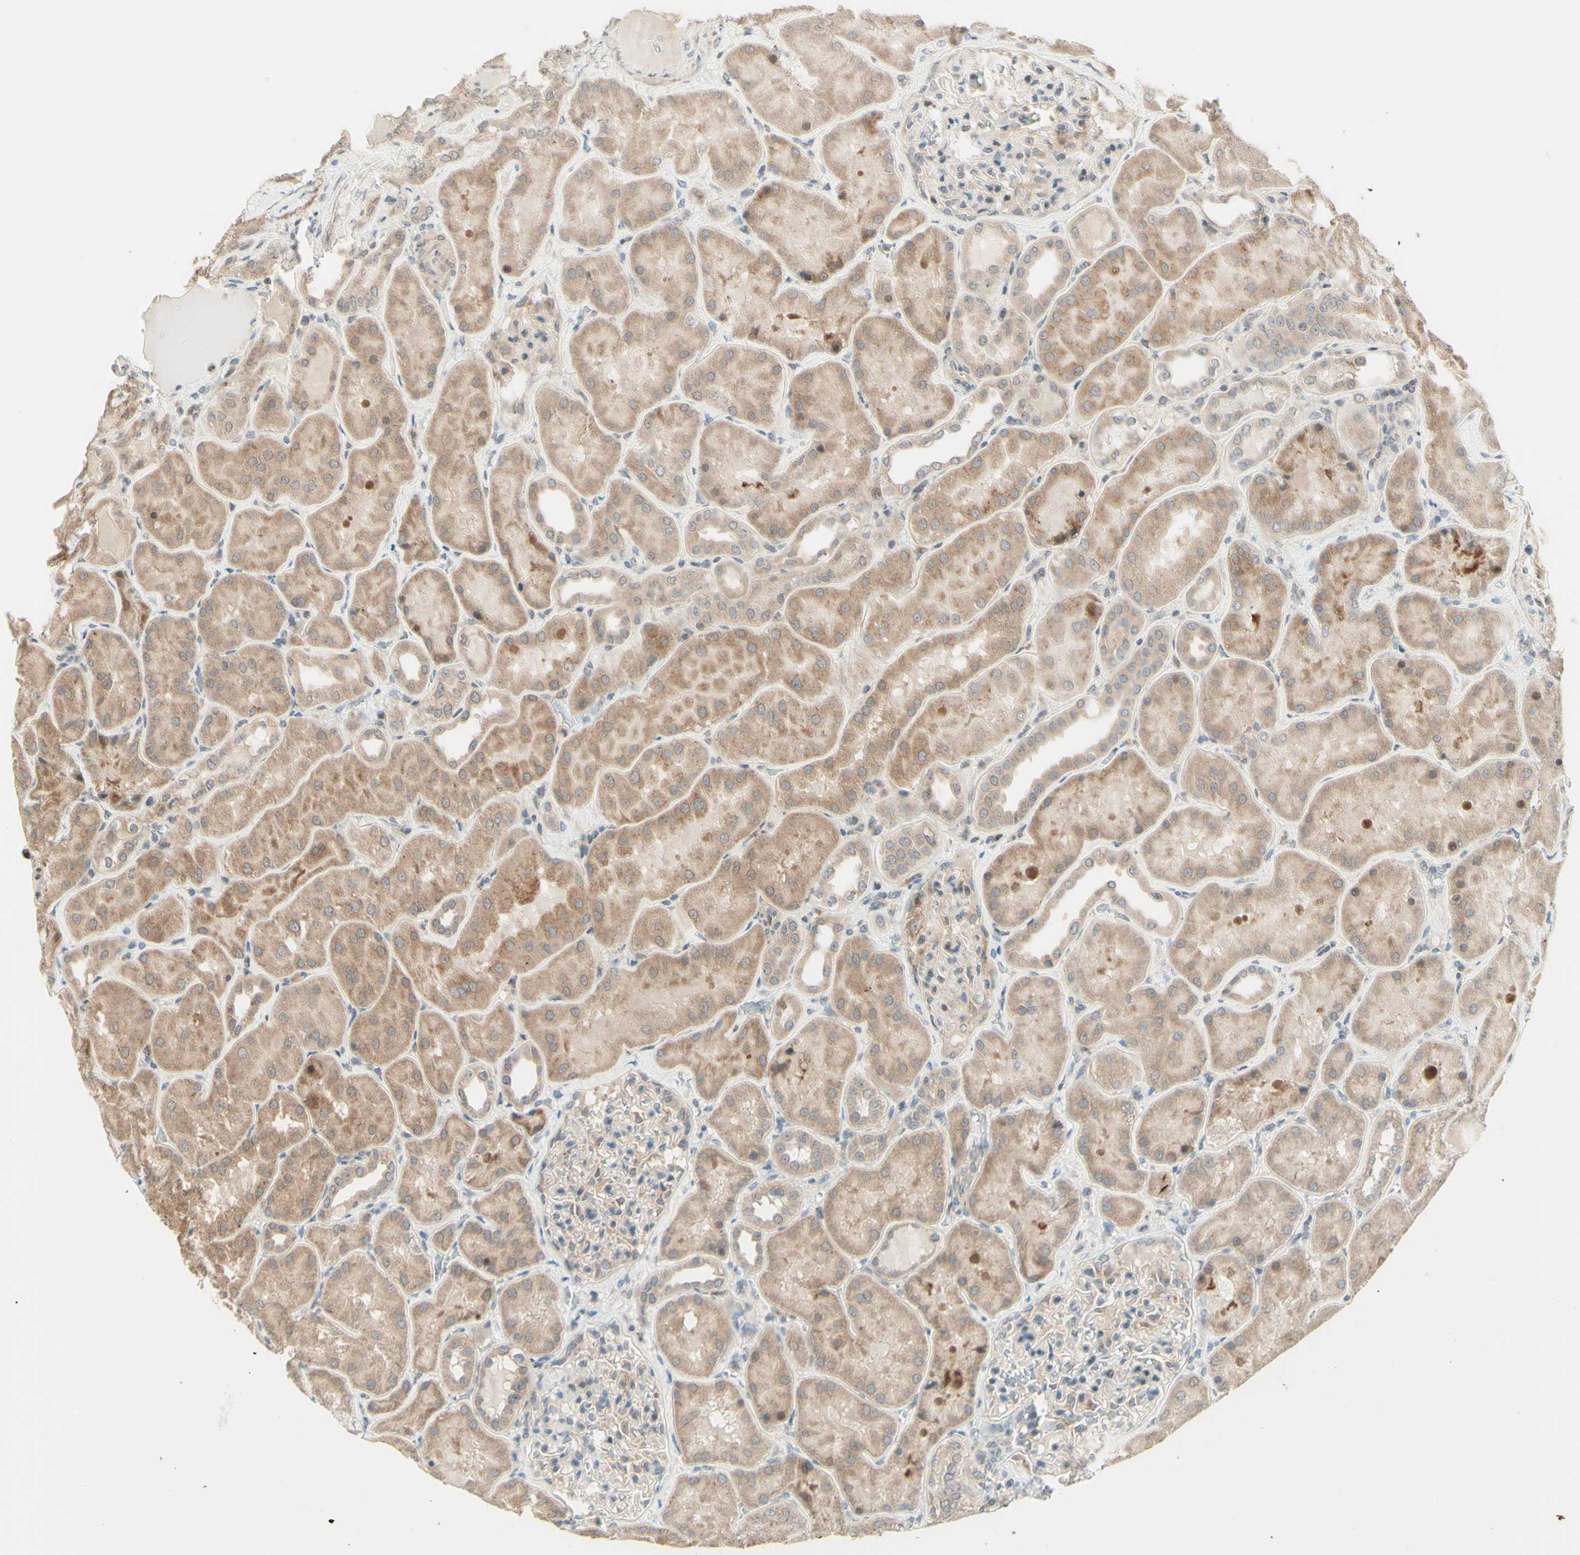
{"staining": {"intensity": "weak", "quantity": ">75%", "location": "cytoplasmic/membranous"}, "tissue": "kidney", "cell_type": "Cells in glomeruli", "image_type": "normal", "snomed": [{"axis": "morphology", "description": "Normal tissue, NOS"}, {"axis": "topography", "description": "Kidney"}], "caption": "Weak cytoplasmic/membranous staining for a protein is appreciated in approximately >75% of cells in glomeruli of benign kidney using IHC.", "gene": "ZW10", "patient": {"sex": "female", "age": 56}}